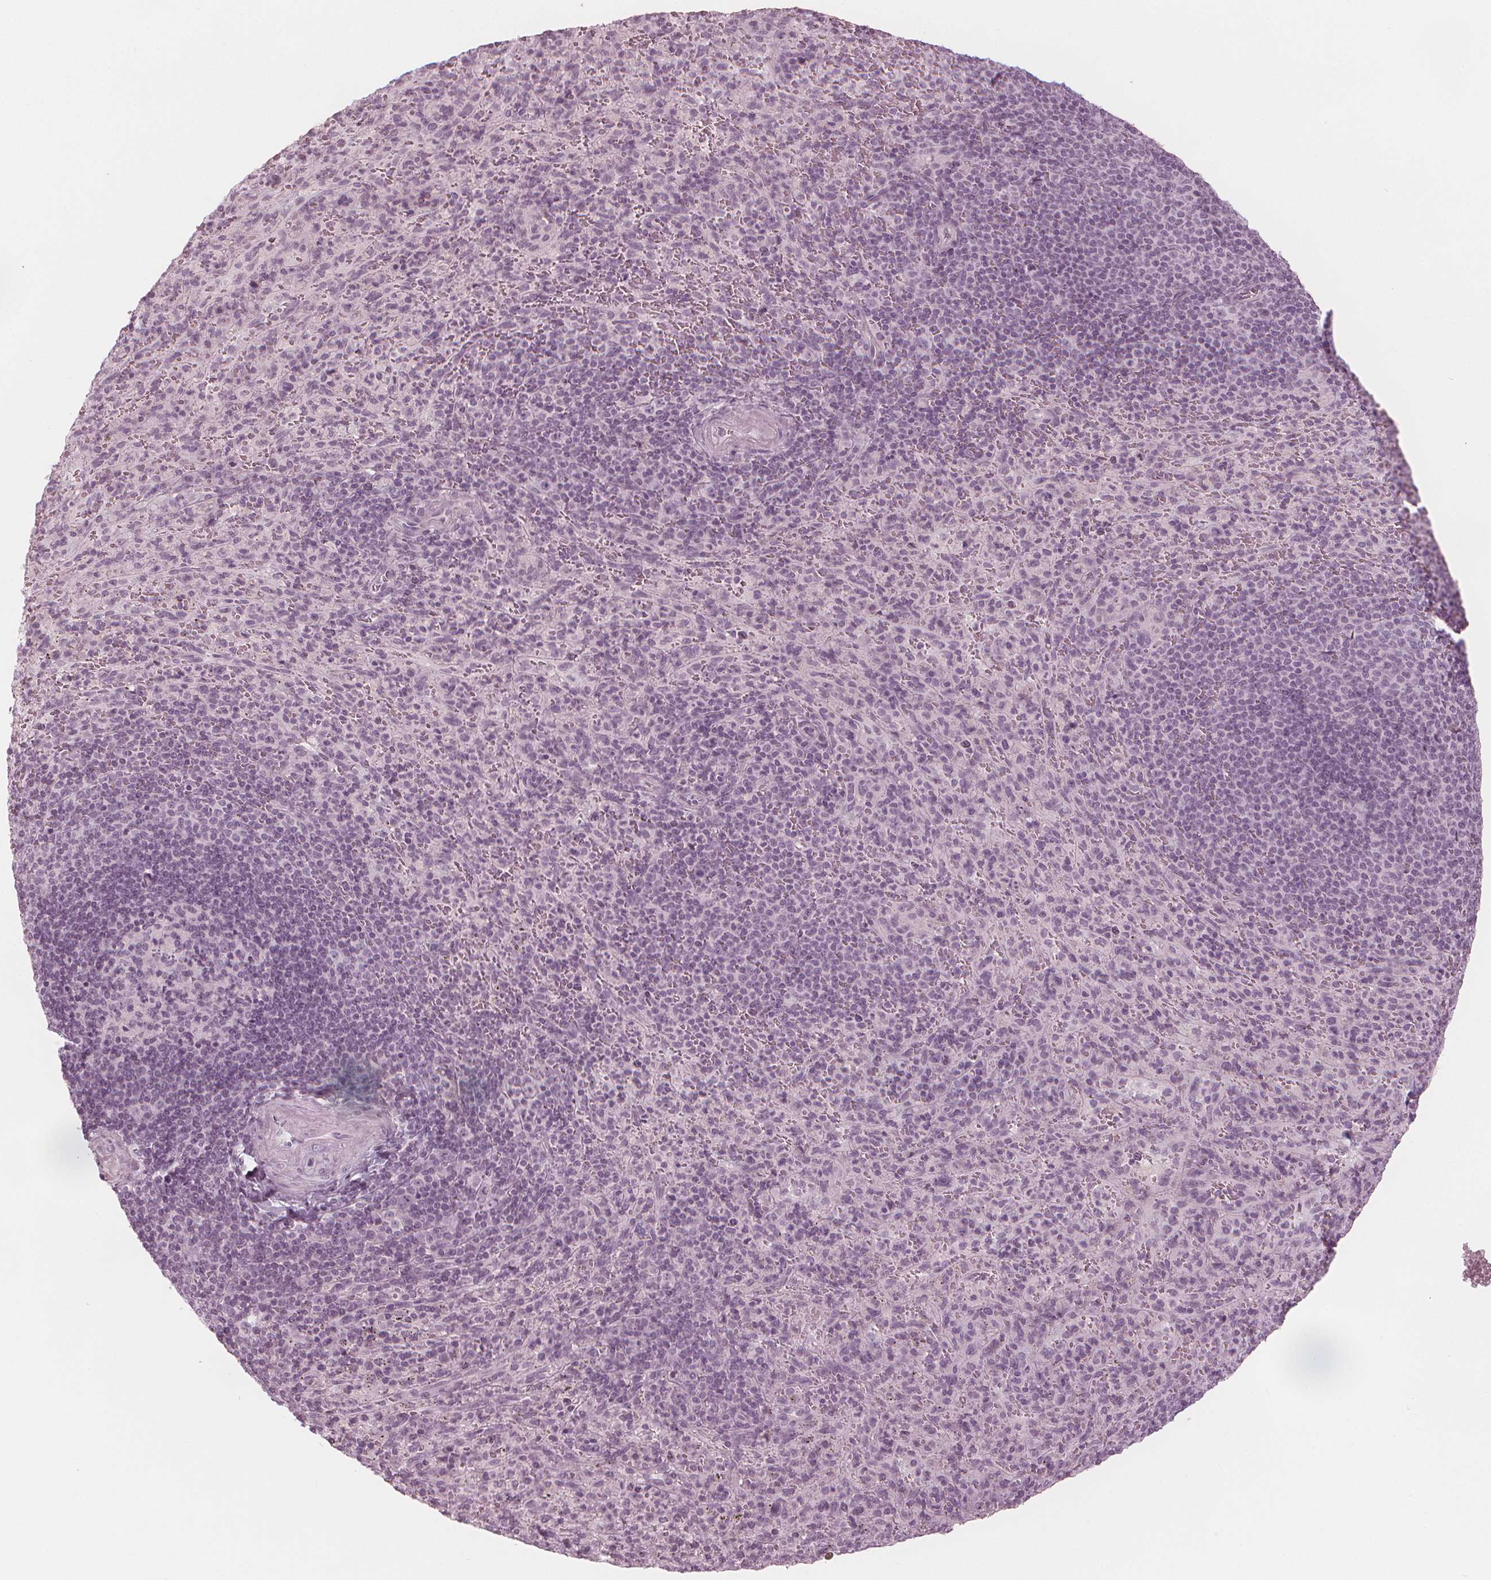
{"staining": {"intensity": "negative", "quantity": "none", "location": "none"}, "tissue": "spleen", "cell_type": "Cells in red pulp", "image_type": "normal", "snomed": [{"axis": "morphology", "description": "Normal tissue, NOS"}, {"axis": "topography", "description": "Spleen"}], "caption": "A histopathology image of spleen stained for a protein exhibits no brown staining in cells in red pulp. The staining is performed using DAB (3,3'-diaminobenzidine) brown chromogen with nuclei counter-stained in using hematoxylin.", "gene": "PAEP", "patient": {"sex": "male", "age": 57}}